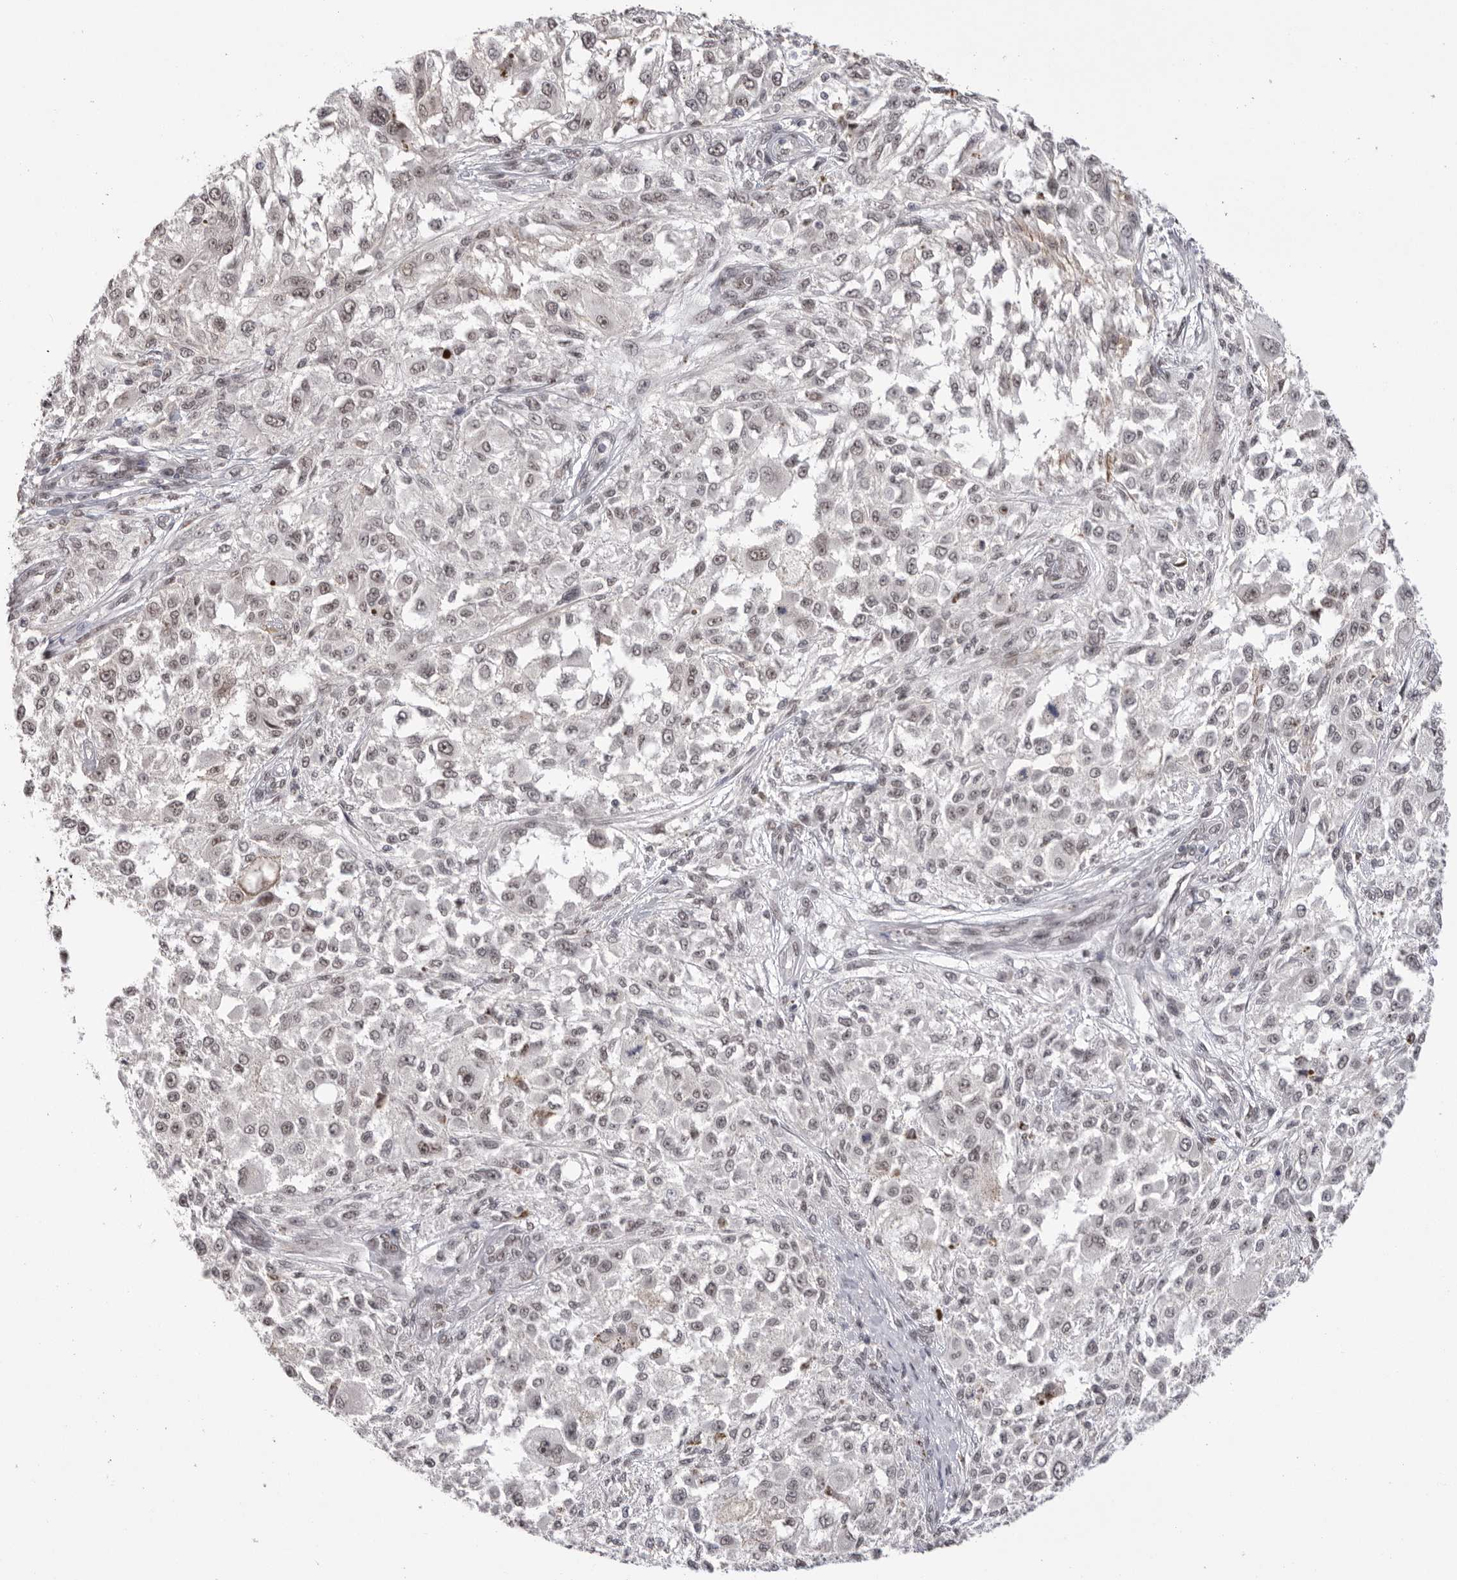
{"staining": {"intensity": "weak", "quantity": "25%-75%", "location": "nuclear"}, "tissue": "melanoma", "cell_type": "Tumor cells", "image_type": "cancer", "snomed": [{"axis": "morphology", "description": "Necrosis, NOS"}, {"axis": "morphology", "description": "Malignant melanoma, NOS"}, {"axis": "topography", "description": "Skin"}], "caption": "Malignant melanoma stained with DAB (3,3'-diaminobenzidine) IHC shows low levels of weak nuclear positivity in approximately 25%-75% of tumor cells. The staining is performed using DAB brown chromogen to label protein expression. The nuclei are counter-stained blue using hematoxylin.", "gene": "BCLAF3", "patient": {"sex": "female", "age": 87}}